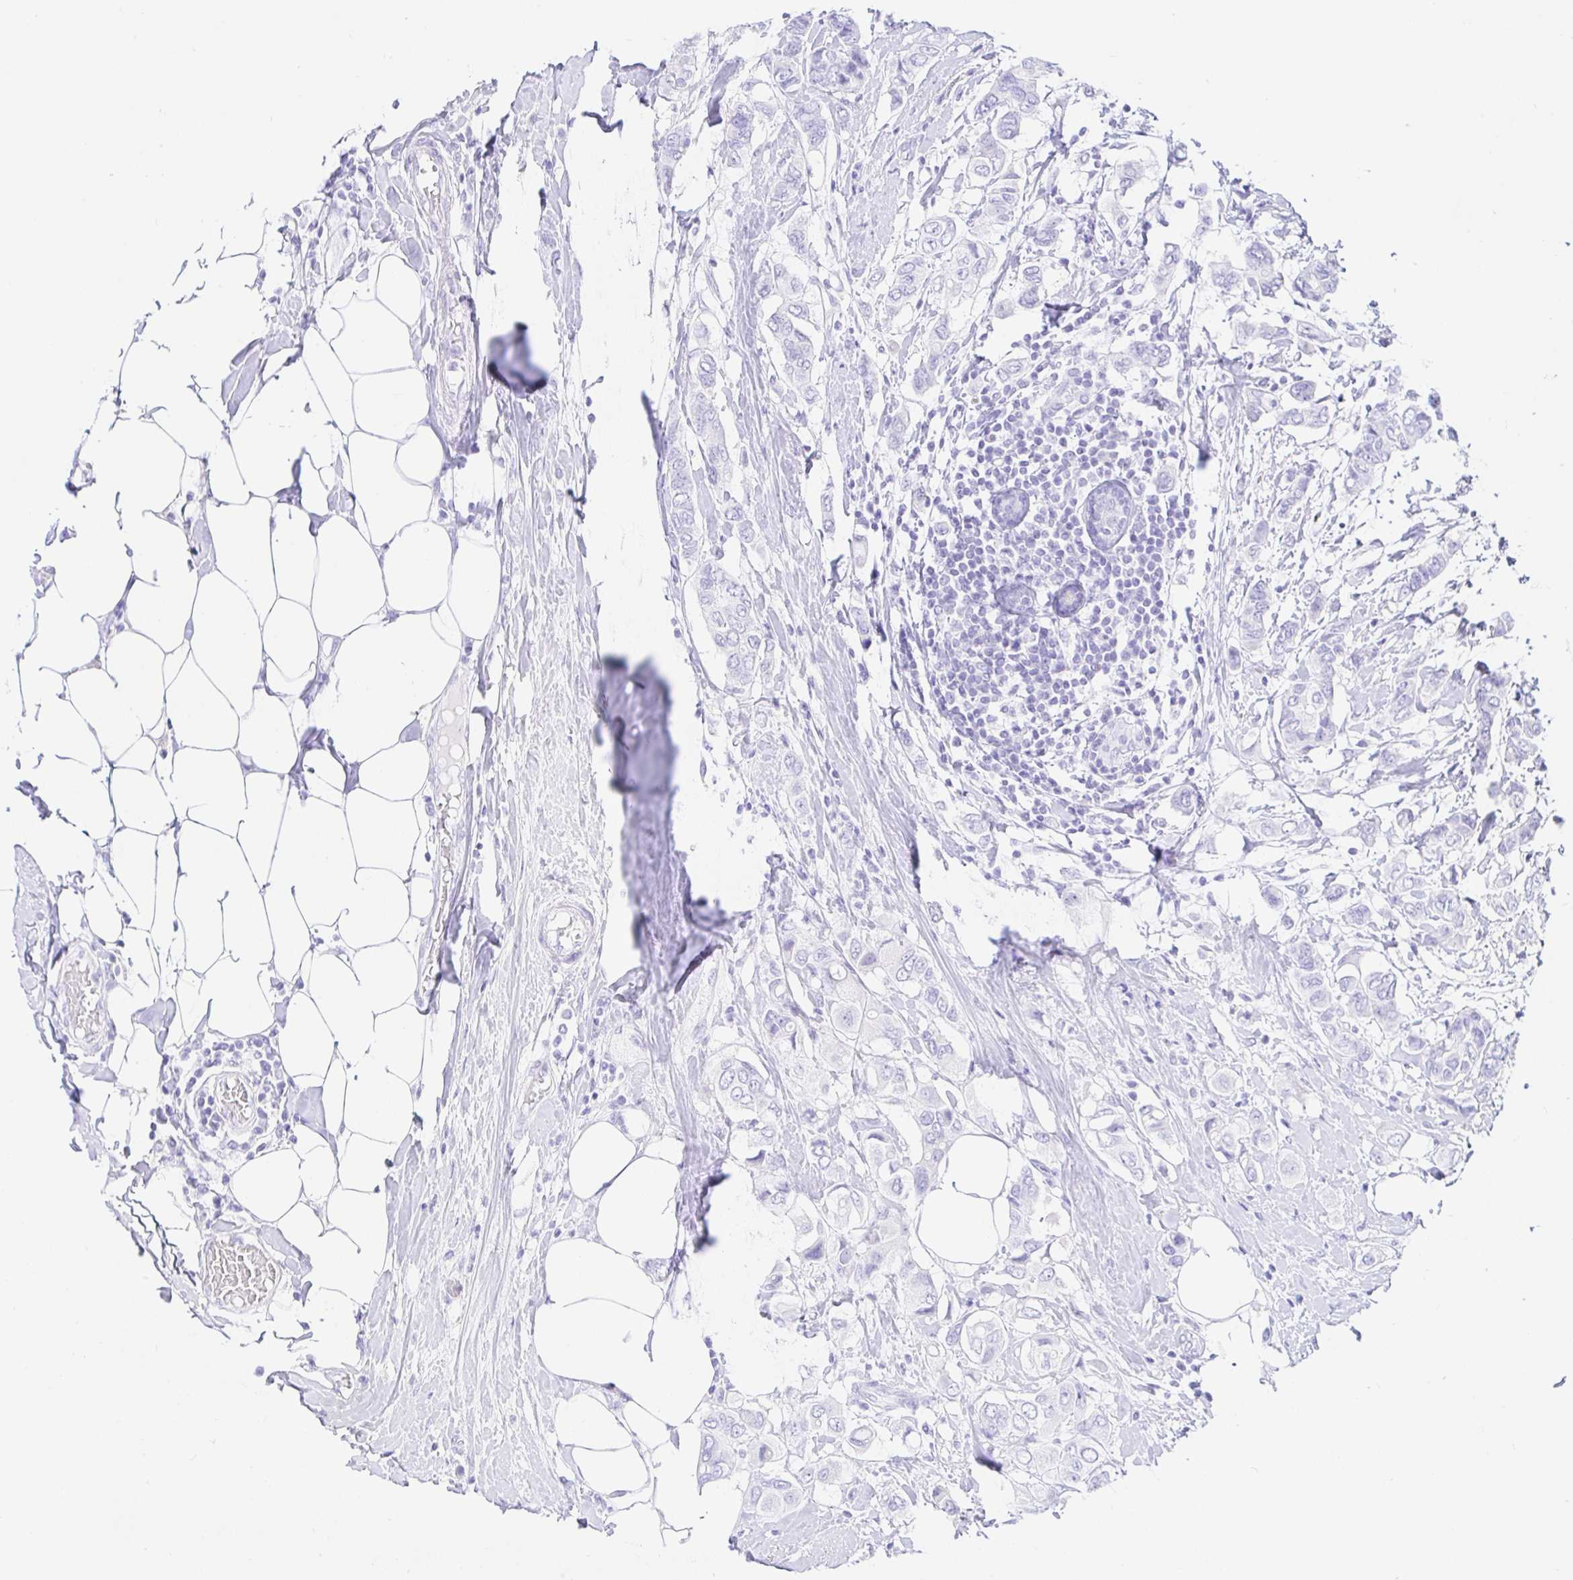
{"staining": {"intensity": "negative", "quantity": "none", "location": "none"}, "tissue": "breast cancer", "cell_type": "Tumor cells", "image_type": "cancer", "snomed": [{"axis": "morphology", "description": "Lobular carcinoma"}, {"axis": "topography", "description": "Breast"}], "caption": "A micrograph of breast lobular carcinoma stained for a protein exhibits no brown staining in tumor cells. (Stains: DAB (3,3'-diaminobenzidine) immunohistochemistry (IHC) with hematoxylin counter stain, Microscopy: brightfield microscopy at high magnification).", "gene": "PAX8", "patient": {"sex": "female", "age": 51}}